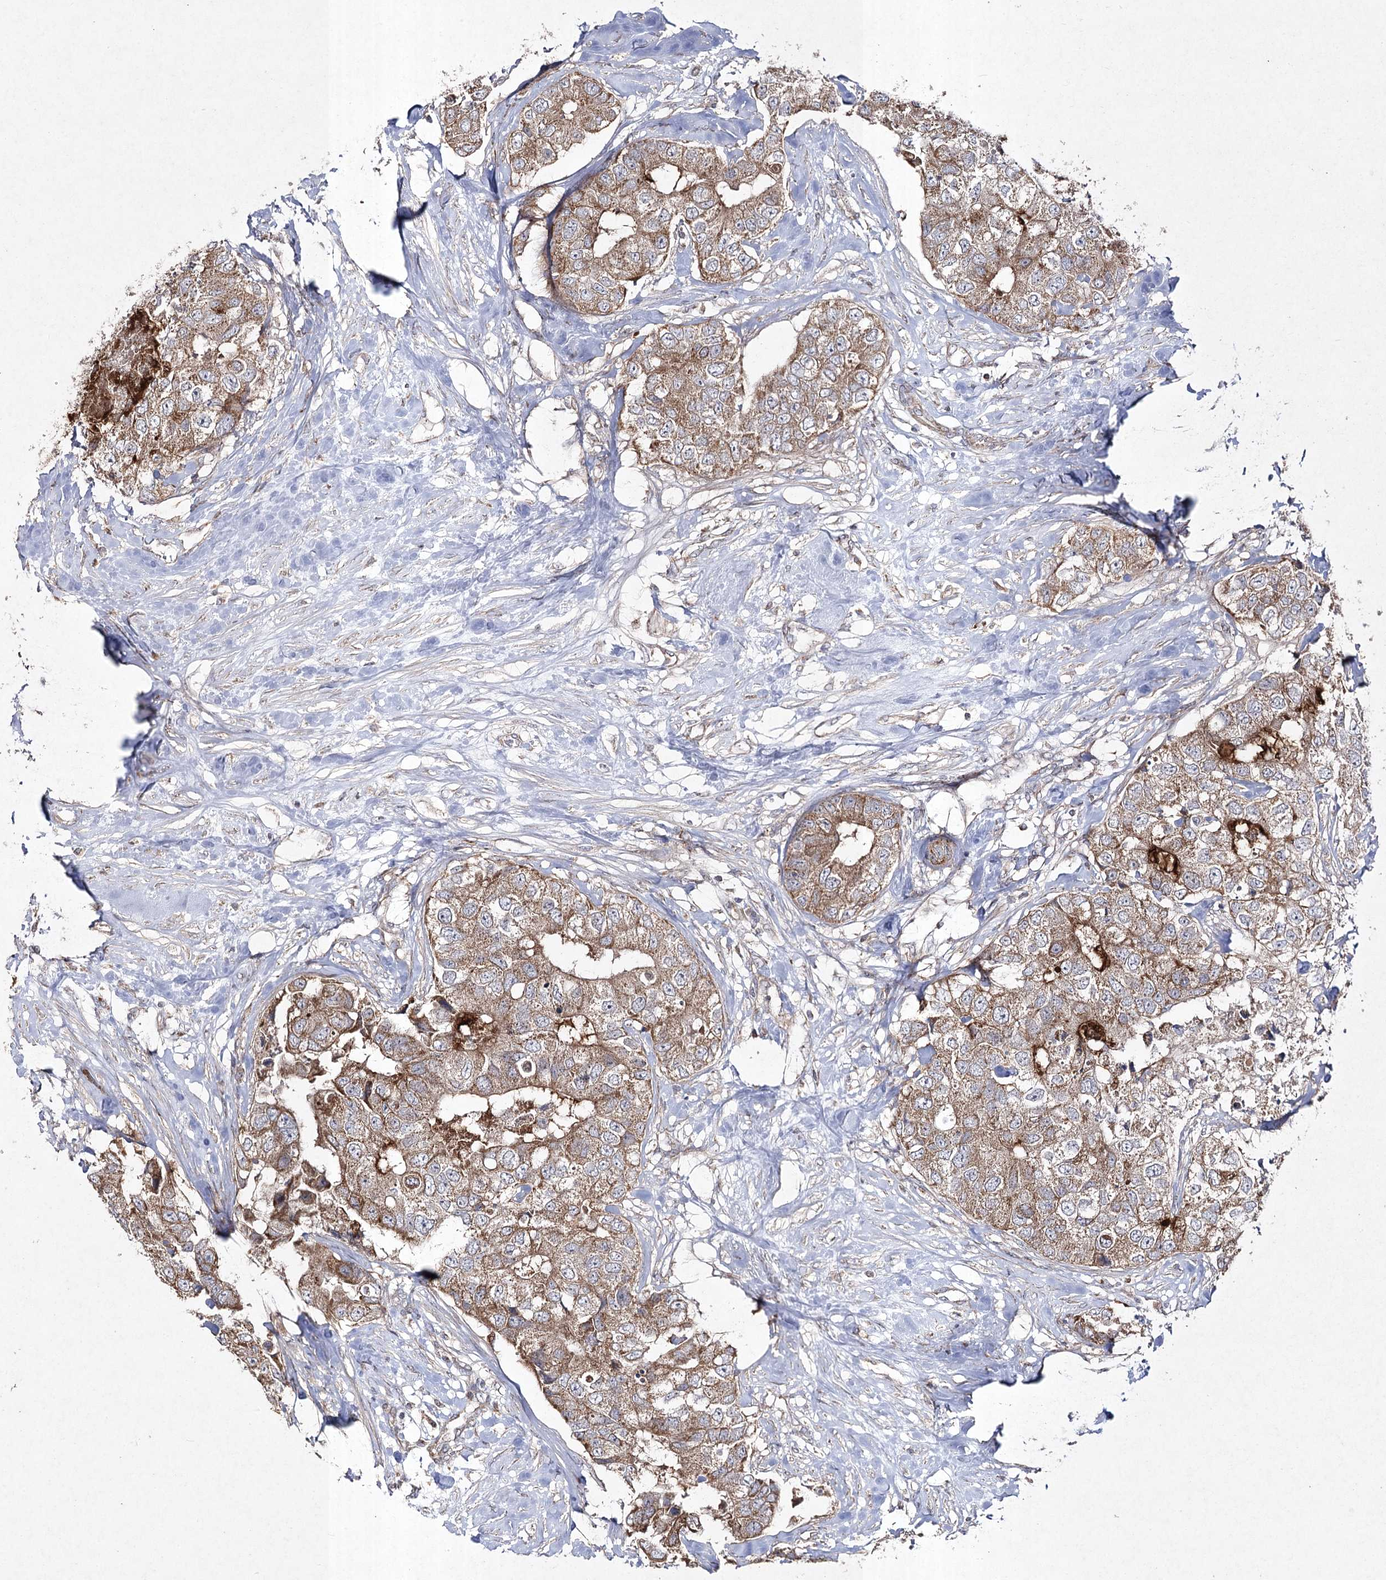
{"staining": {"intensity": "moderate", "quantity": ">75%", "location": "cytoplasmic/membranous"}, "tissue": "breast cancer", "cell_type": "Tumor cells", "image_type": "cancer", "snomed": [{"axis": "morphology", "description": "Duct carcinoma"}, {"axis": "topography", "description": "Breast"}], "caption": "DAB (3,3'-diaminobenzidine) immunohistochemical staining of human breast intraductal carcinoma demonstrates moderate cytoplasmic/membranous protein staining in about >75% of tumor cells.", "gene": "FANCL", "patient": {"sex": "female", "age": 62}}